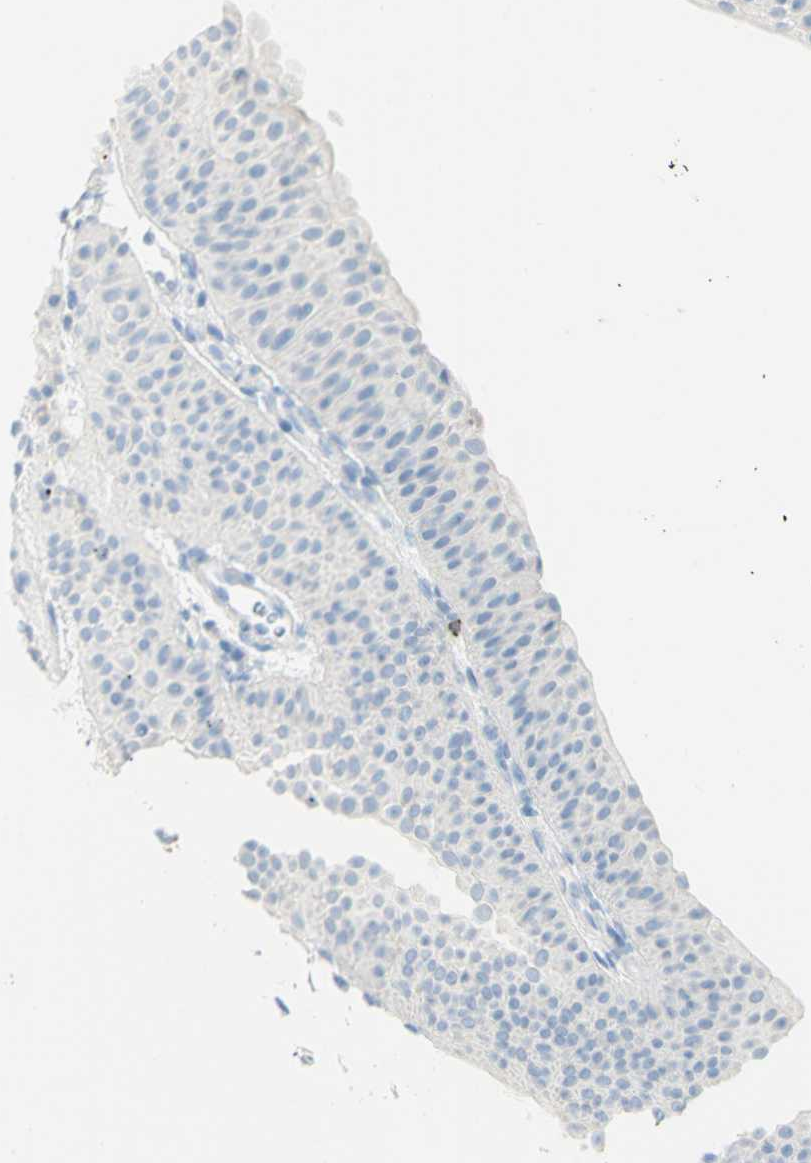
{"staining": {"intensity": "negative", "quantity": "none", "location": "none"}, "tissue": "urothelial cancer", "cell_type": "Tumor cells", "image_type": "cancer", "snomed": [{"axis": "morphology", "description": "Urothelial carcinoma, Low grade"}, {"axis": "topography", "description": "Urinary bladder"}], "caption": "Protein analysis of urothelial carcinoma (low-grade) exhibits no significant staining in tumor cells.", "gene": "LETM1", "patient": {"sex": "female", "age": 60}}